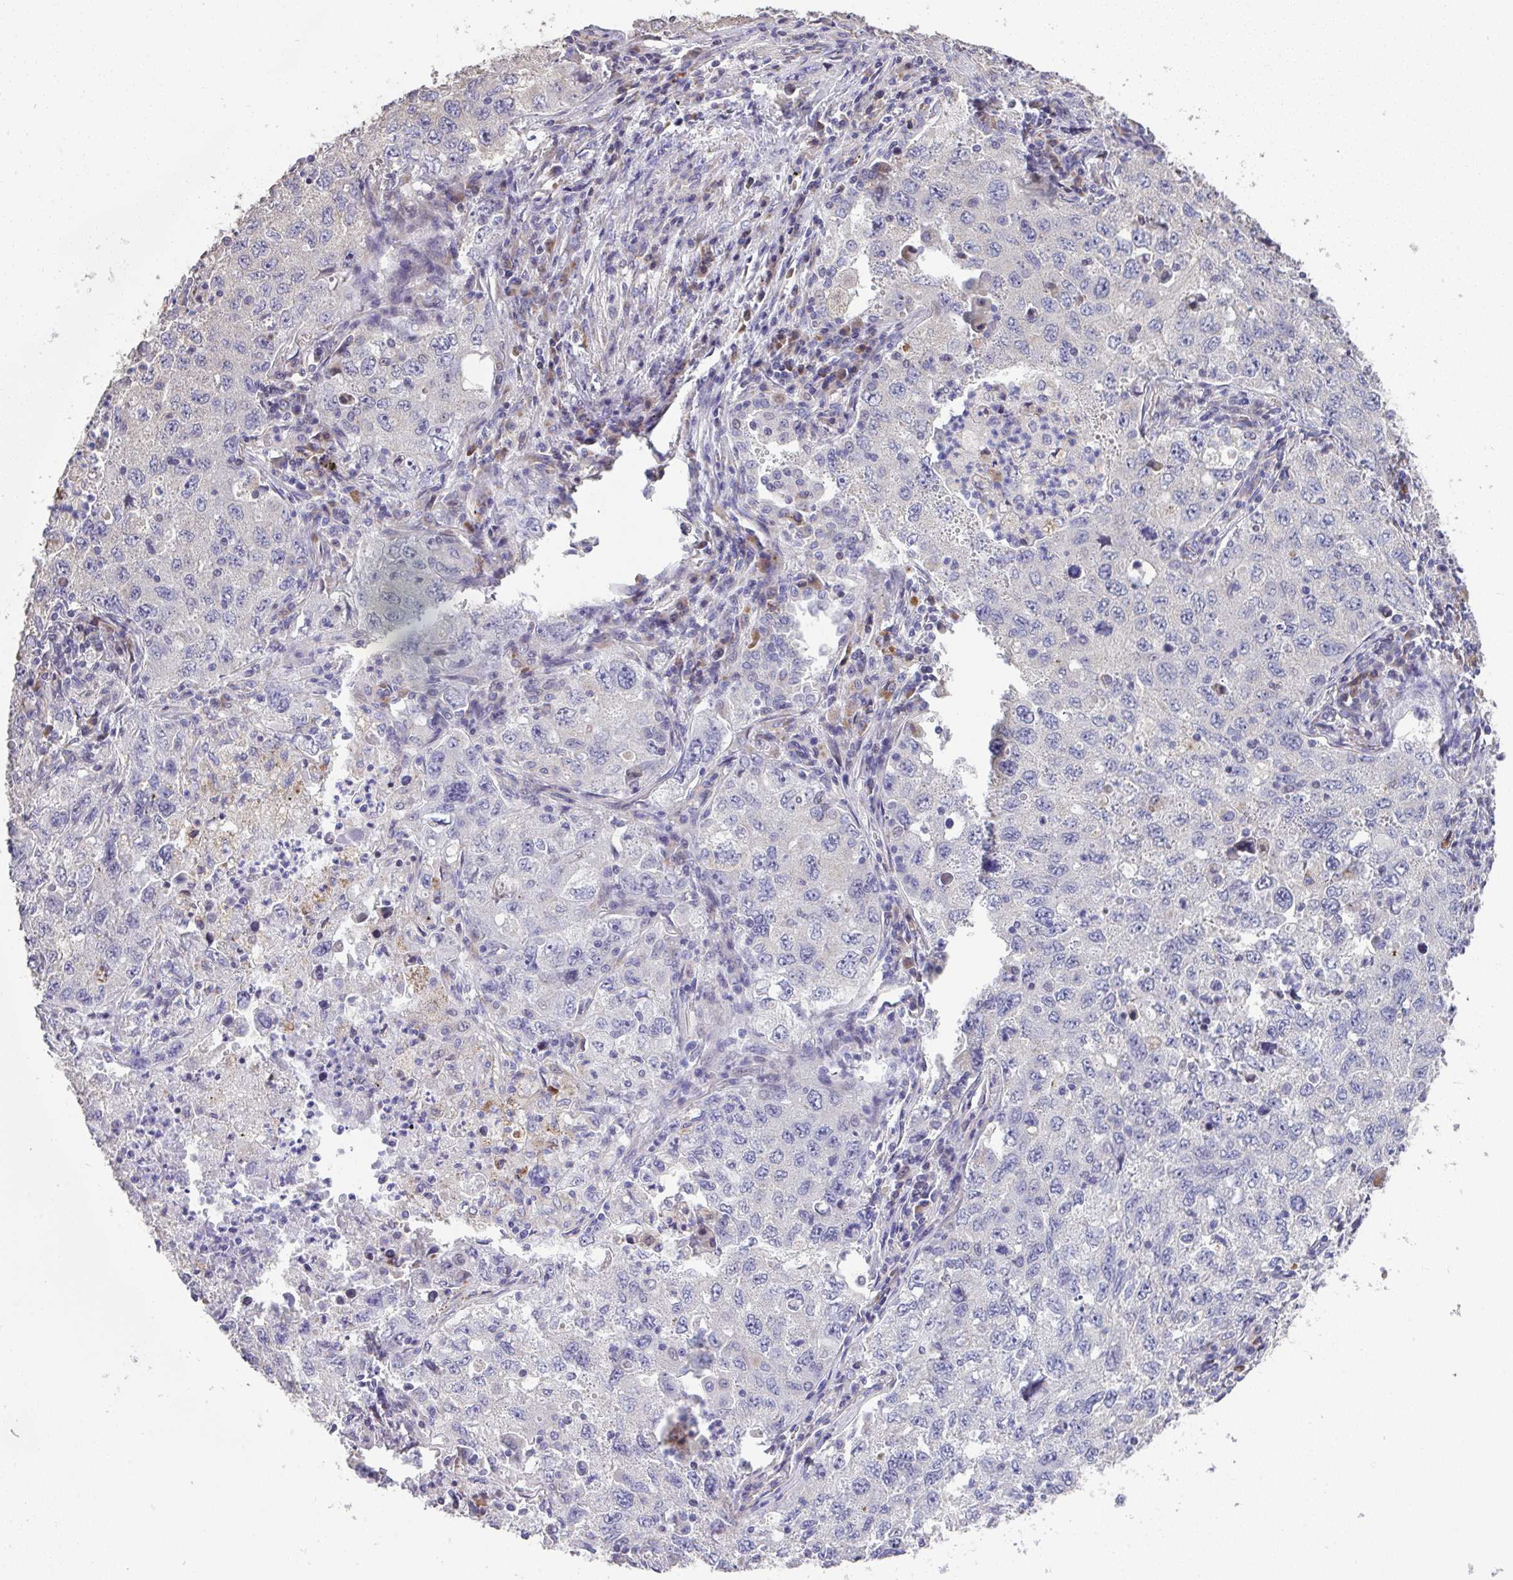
{"staining": {"intensity": "negative", "quantity": "none", "location": "none"}, "tissue": "lung cancer", "cell_type": "Tumor cells", "image_type": "cancer", "snomed": [{"axis": "morphology", "description": "Adenocarcinoma, NOS"}, {"axis": "topography", "description": "Lung"}], "caption": "High power microscopy histopathology image of an immunohistochemistry (IHC) histopathology image of adenocarcinoma (lung), revealing no significant positivity in tumor cells. The staining is performed using DAB (3,3'-diaminobenzidine) brown chromogen with nuclei counter-stained in using hematoxylin.", "gene": "RUNDC3B", "patient": {"sex": "female", "age": 57}}